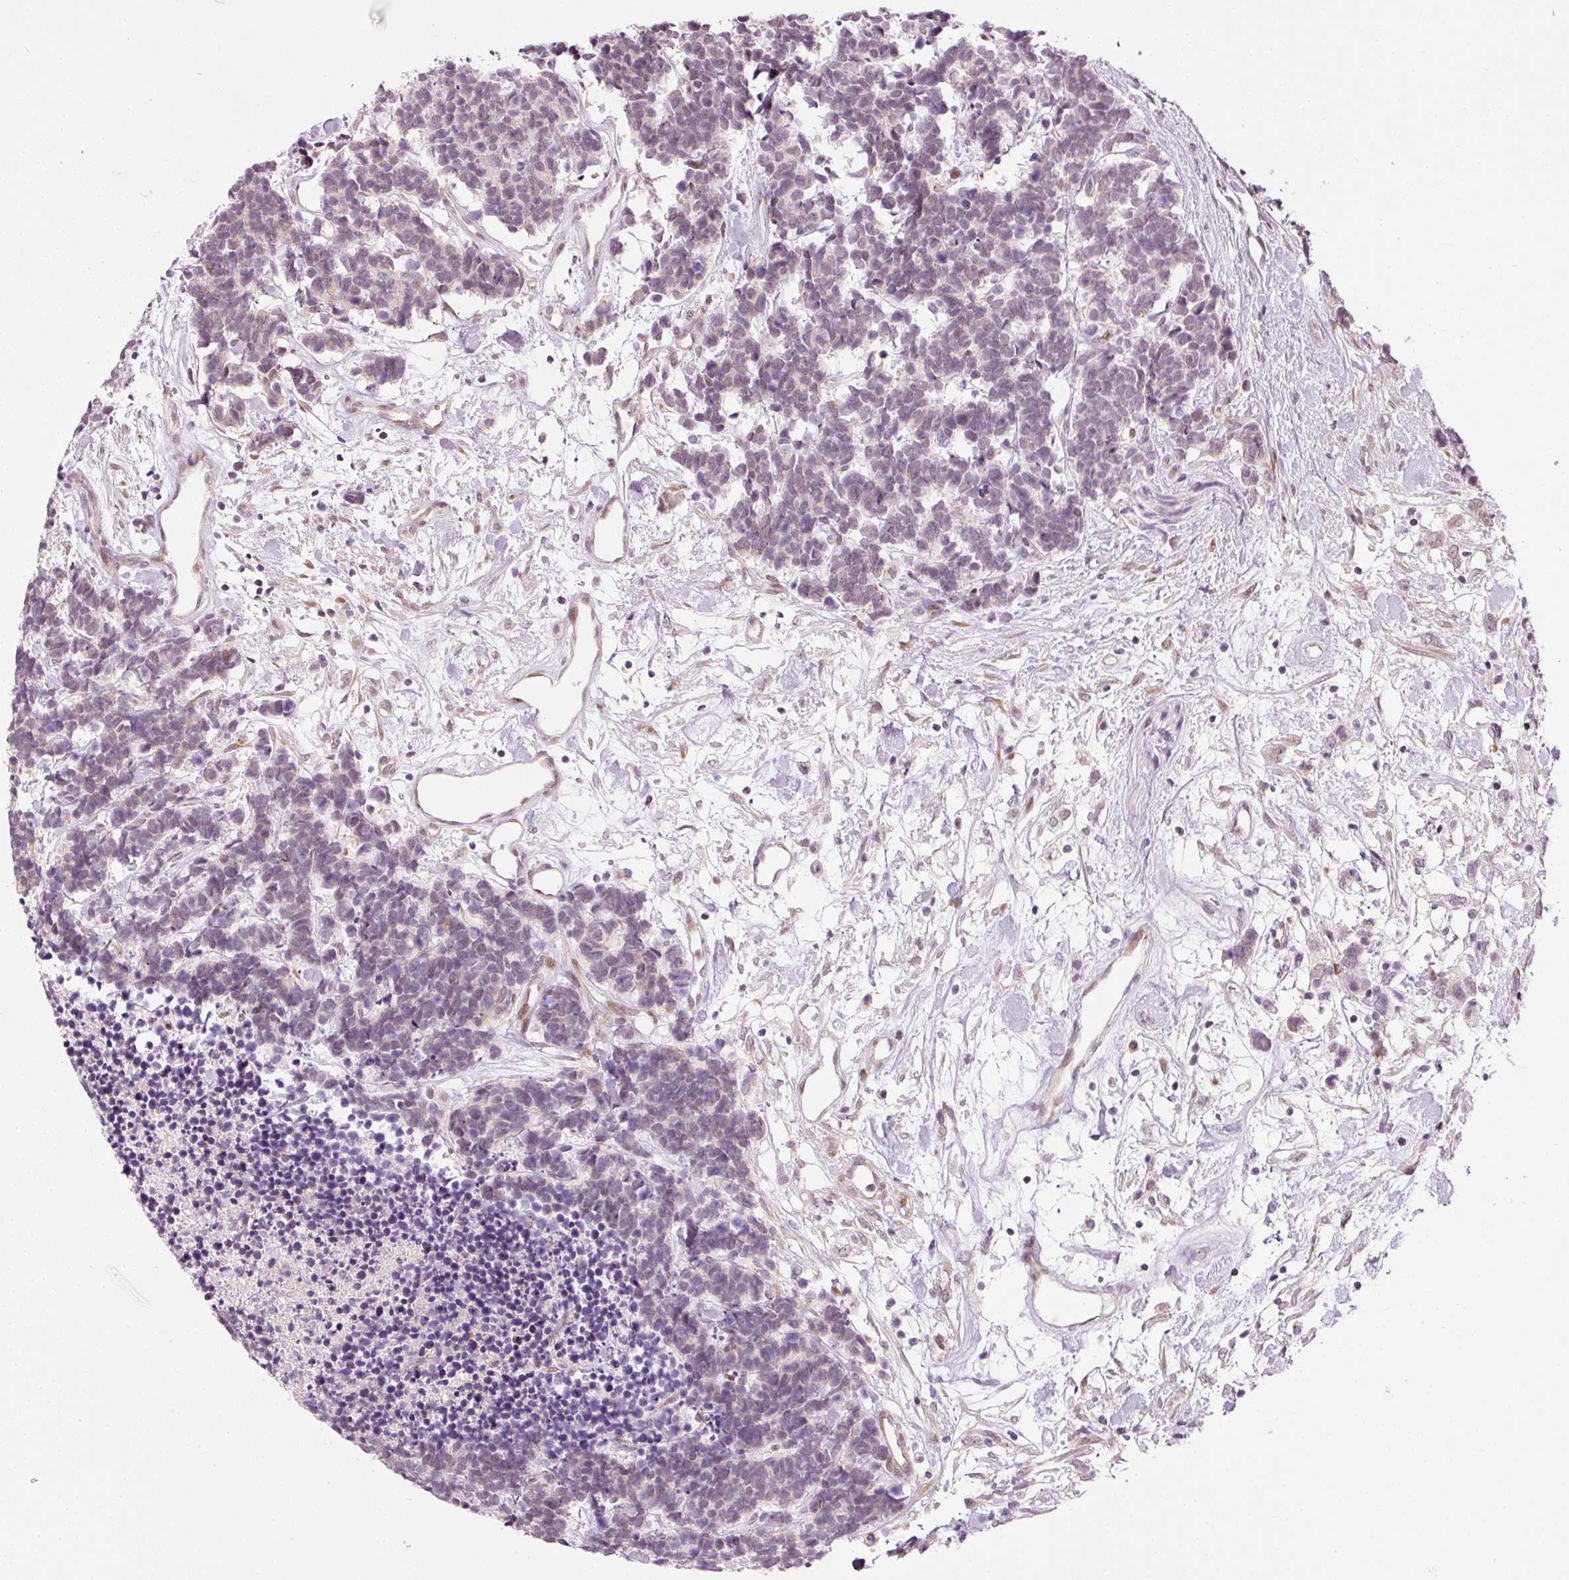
{"staining": {"intensity": "negative", "quantity": "none", "location": "none"}, "tissue": "carcinoid", "cell_type": "Tumor cells", "image_type": "cancer", "snomed": [{"axis": "morphology", "description": "Carcinoma, NOS"}, {"axis": "morphology", "description": "Carcinoid, malignant, NOS"}, {"axis": "topography", "description": "Urinary bladder"}], "caption": "Carcinoid was stained to show a protein in brown. There is no significant positivity in tumor cells.", "gene": "ANKRD20A1", "patient": {"sex": "male", "age": 57}}